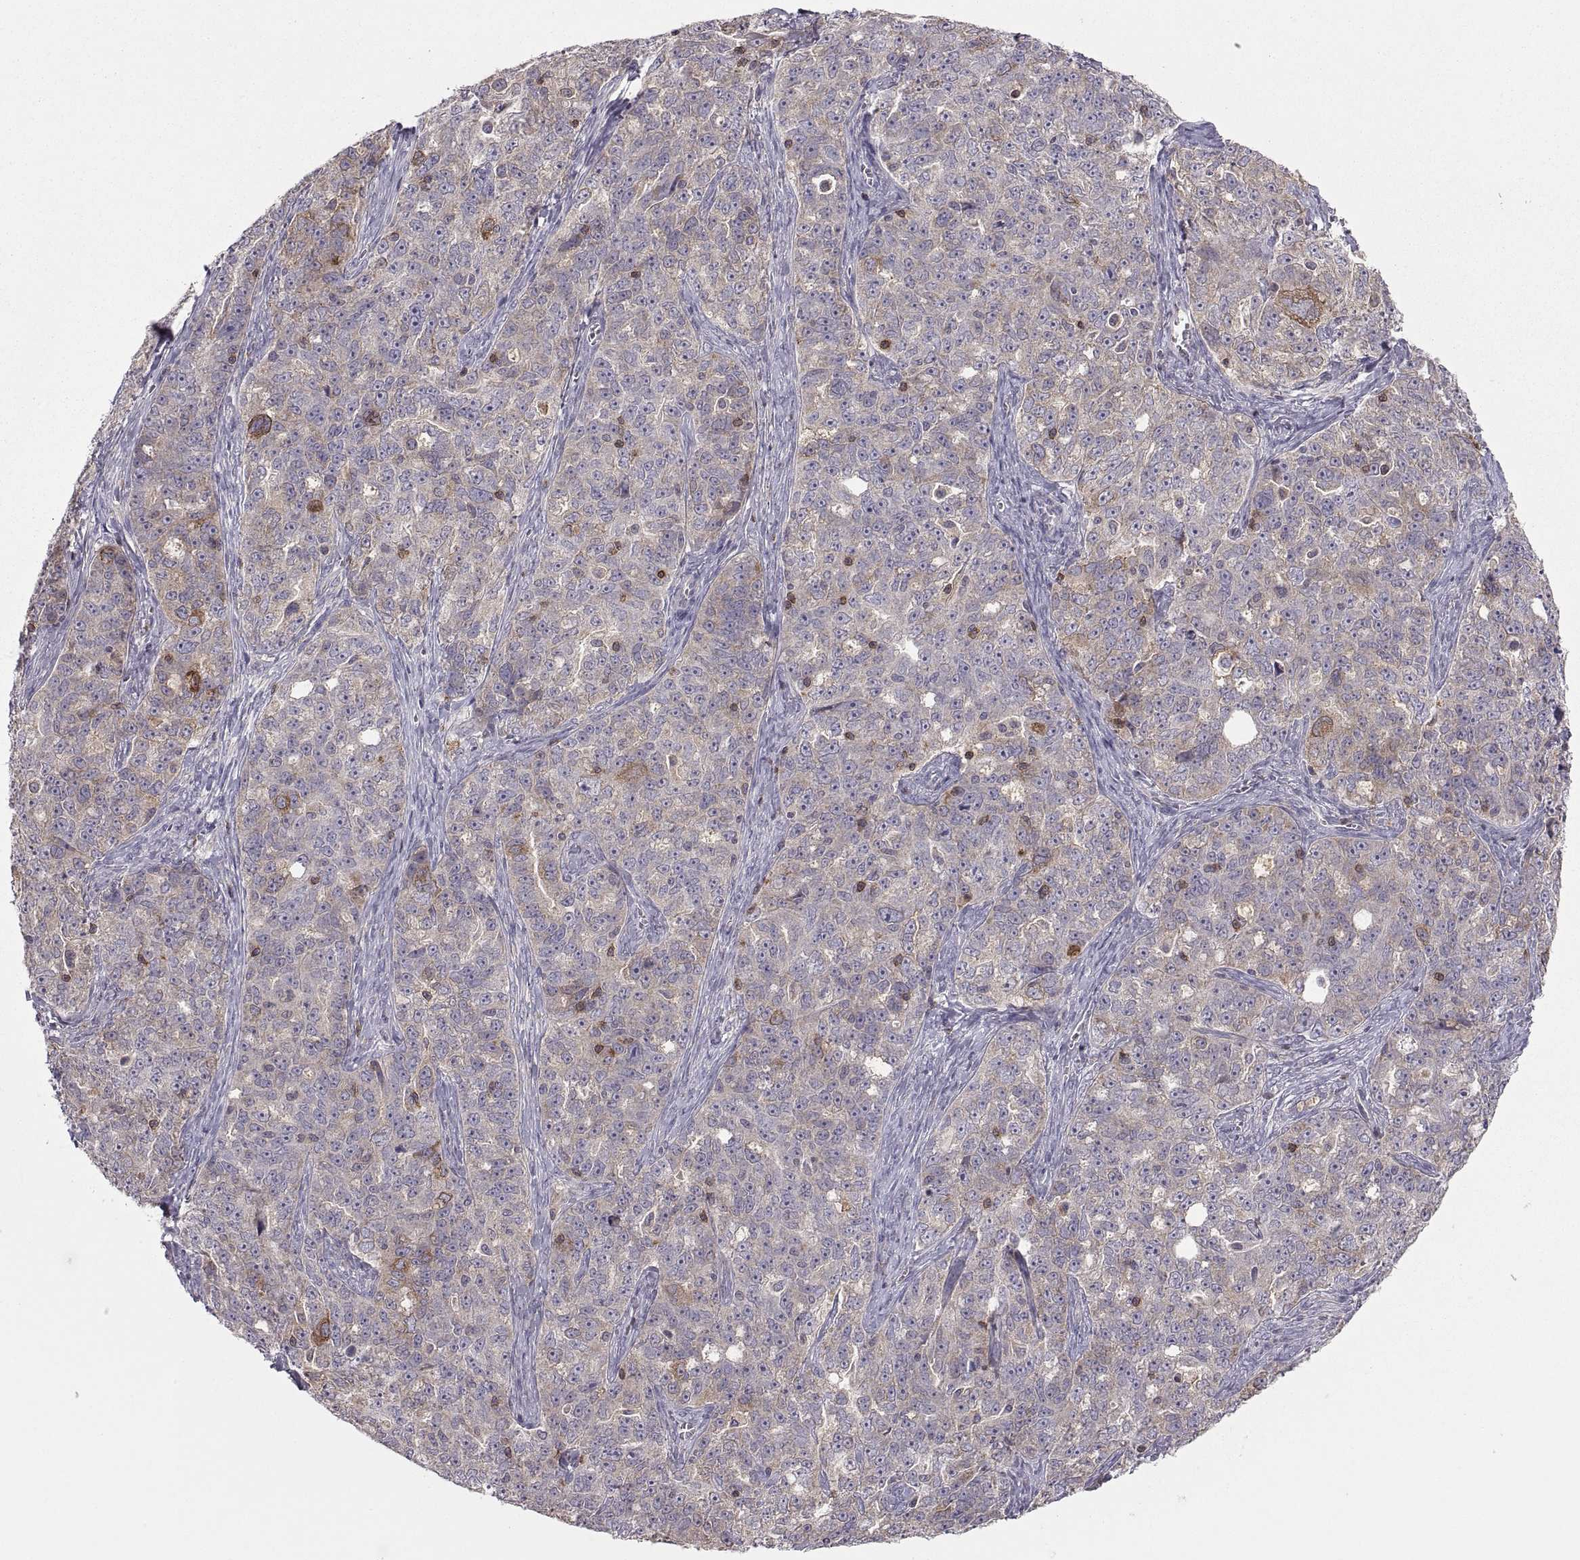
{"staining": {"intensity": "strong", "quantity": "<25%", "location": "cytoplasmic/membranous"}, "tissue": "ovarian cancer", "cell_type": "Tumor cells", "image_type": "cancer", "snomed": [{"axis": "morphology", "description": "Cystadenocarcinoma, serous, NOS"}, {"axis": "topography", "description": "Ovary"}], "caption": "Immunohistochemical staining of ovarian cancer exhibits medium levels of strong cytoplasmic/membranous protein positivity in approximately <25% of tumor cells.", "gene": "EZR", "patient": {"sex": "female", "age": 51}}